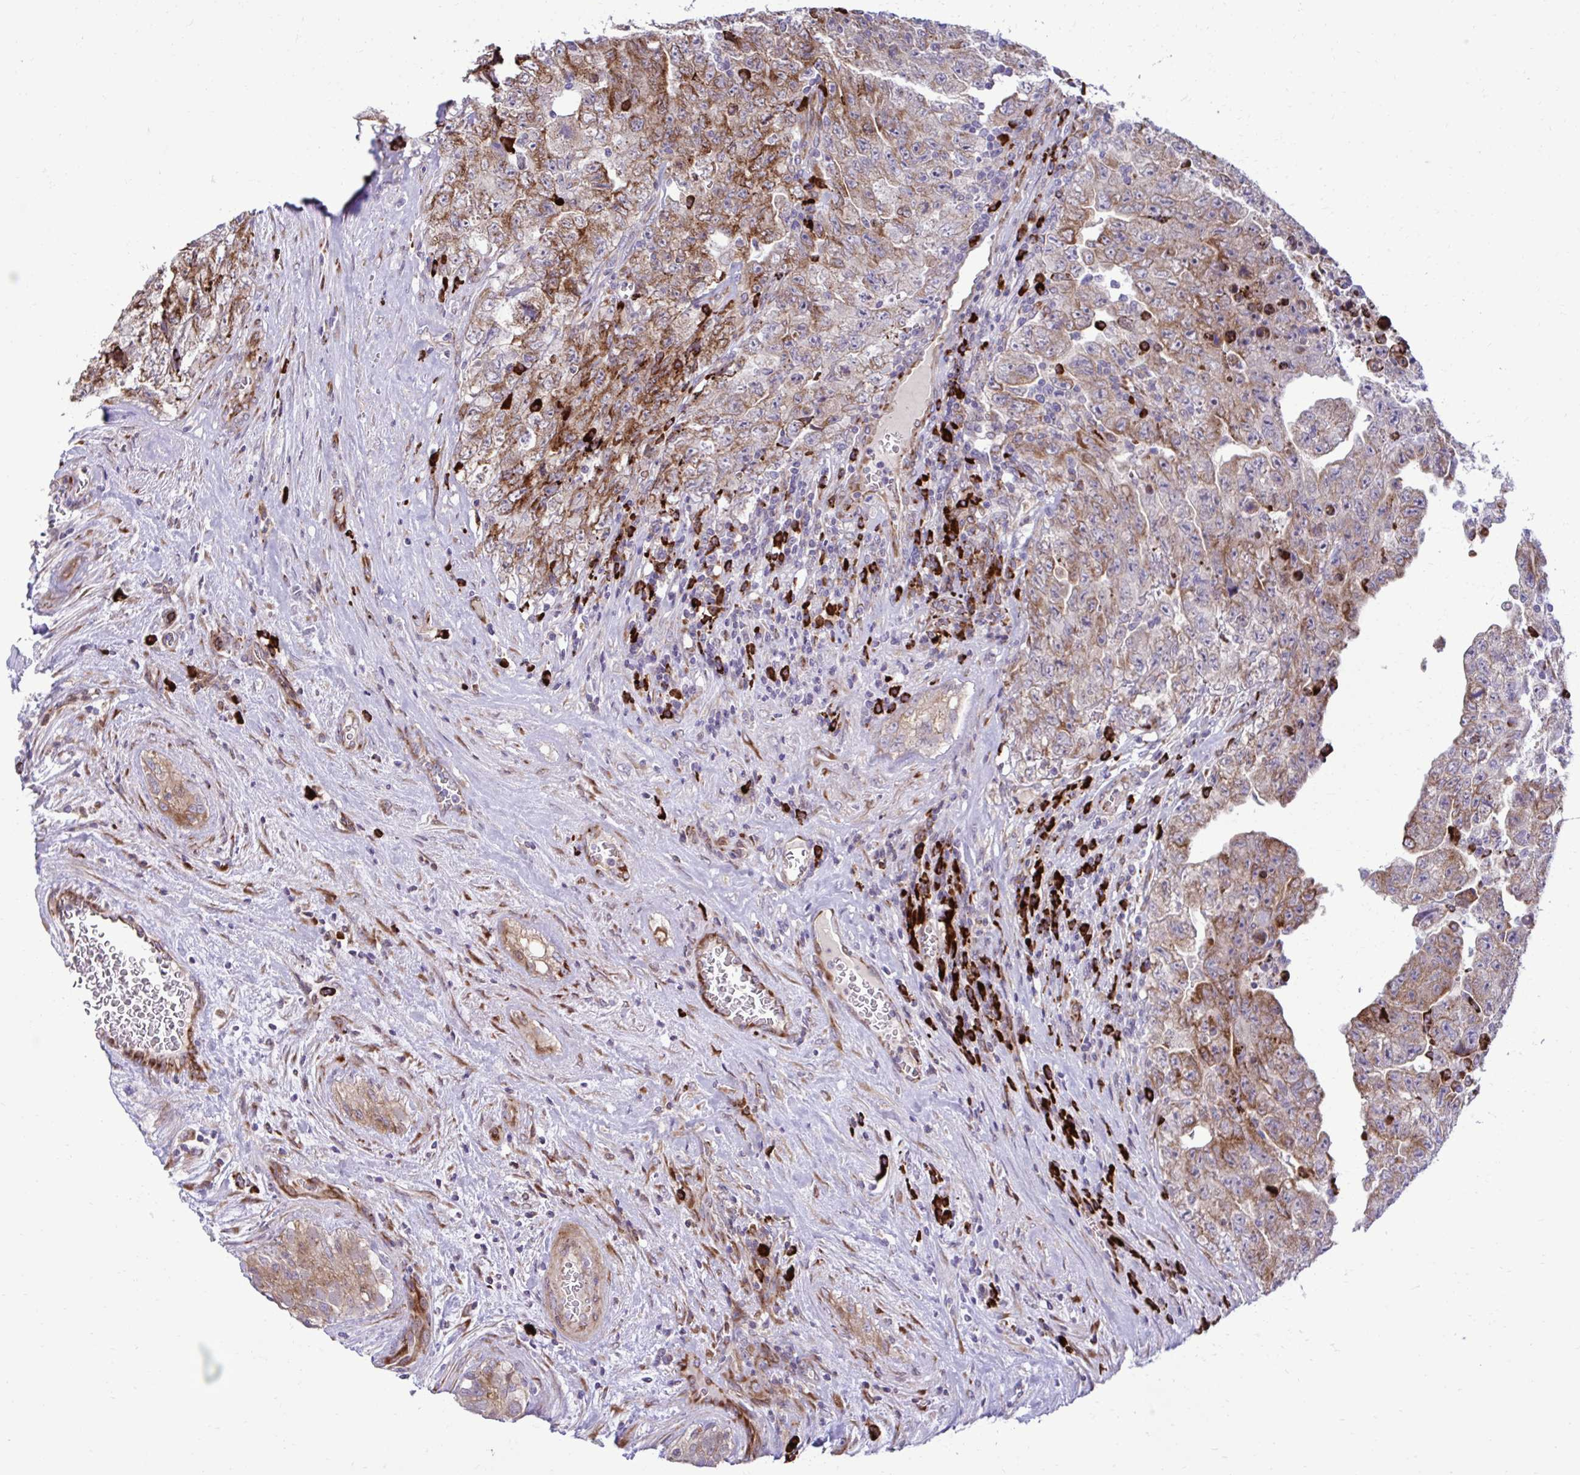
{"staining": {"intensity": "moderate", "quantity": ">75%", "location": "cytoplasmic/membranous"}, "tissue": "testis cancer", "cell_type": "Tumor cells", "image_type": "cancer", "snomed": [{"axis": "morphology", "description": "Carcinoma, Embryonal, NOS"}, {"axis": "topography", "description": "Testis"}], "caption": "Embryonal carcinoma (testis) tissue shows moderate cytoplasmic/membranous positivity in approximately >75% of tumor cells, visualized by immunohistochemistry.", "gene": "LIMS1", "patient": {"sex": "male", "age": 28}}